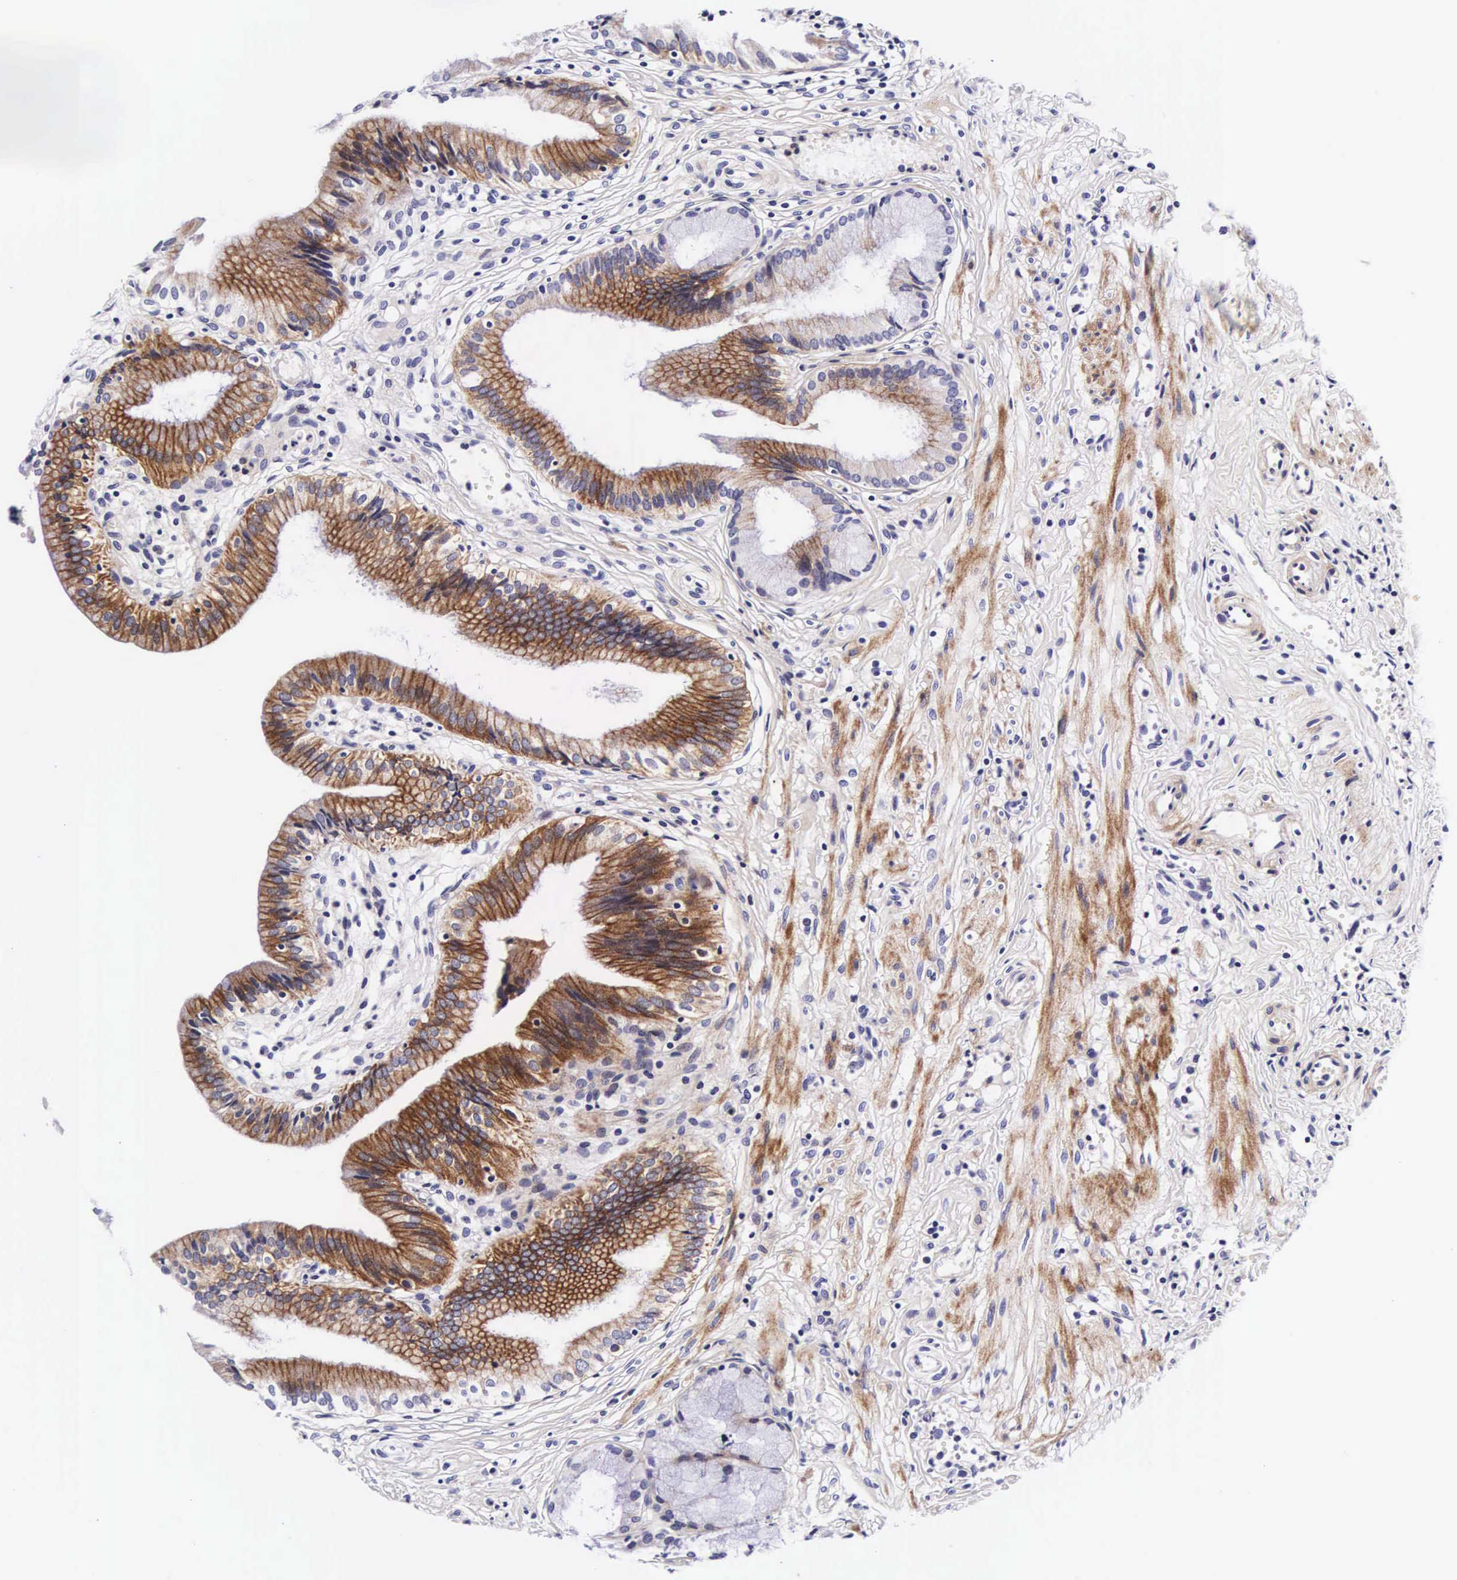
{"staining": {"intensity": "moderate", "quantity": ">75%", "location": "cytoplasmic/membranous"}, "tissue": "gallbladder", "cell_type": "Glandular cells", "image_type": "normal", "snomed": [{"axis": "morphology", "description": "Normal tissue, NOS"}, {"axis": "topography", "description": "Gallbladder"}], "caption": "High-power microscopy captured an immunohistochemistry (IHC) histopathology image of unremarkable gallbladder, revealing moderate cytoplasmic/membranous expression in about >75% of glandular cells. (DAB (3,3'-diaminobenzidine) IHC, brown staining for protein, blue staining for nuclei).", "gene": "UPRT", "patient": {"sex": "male", "age": 28}}